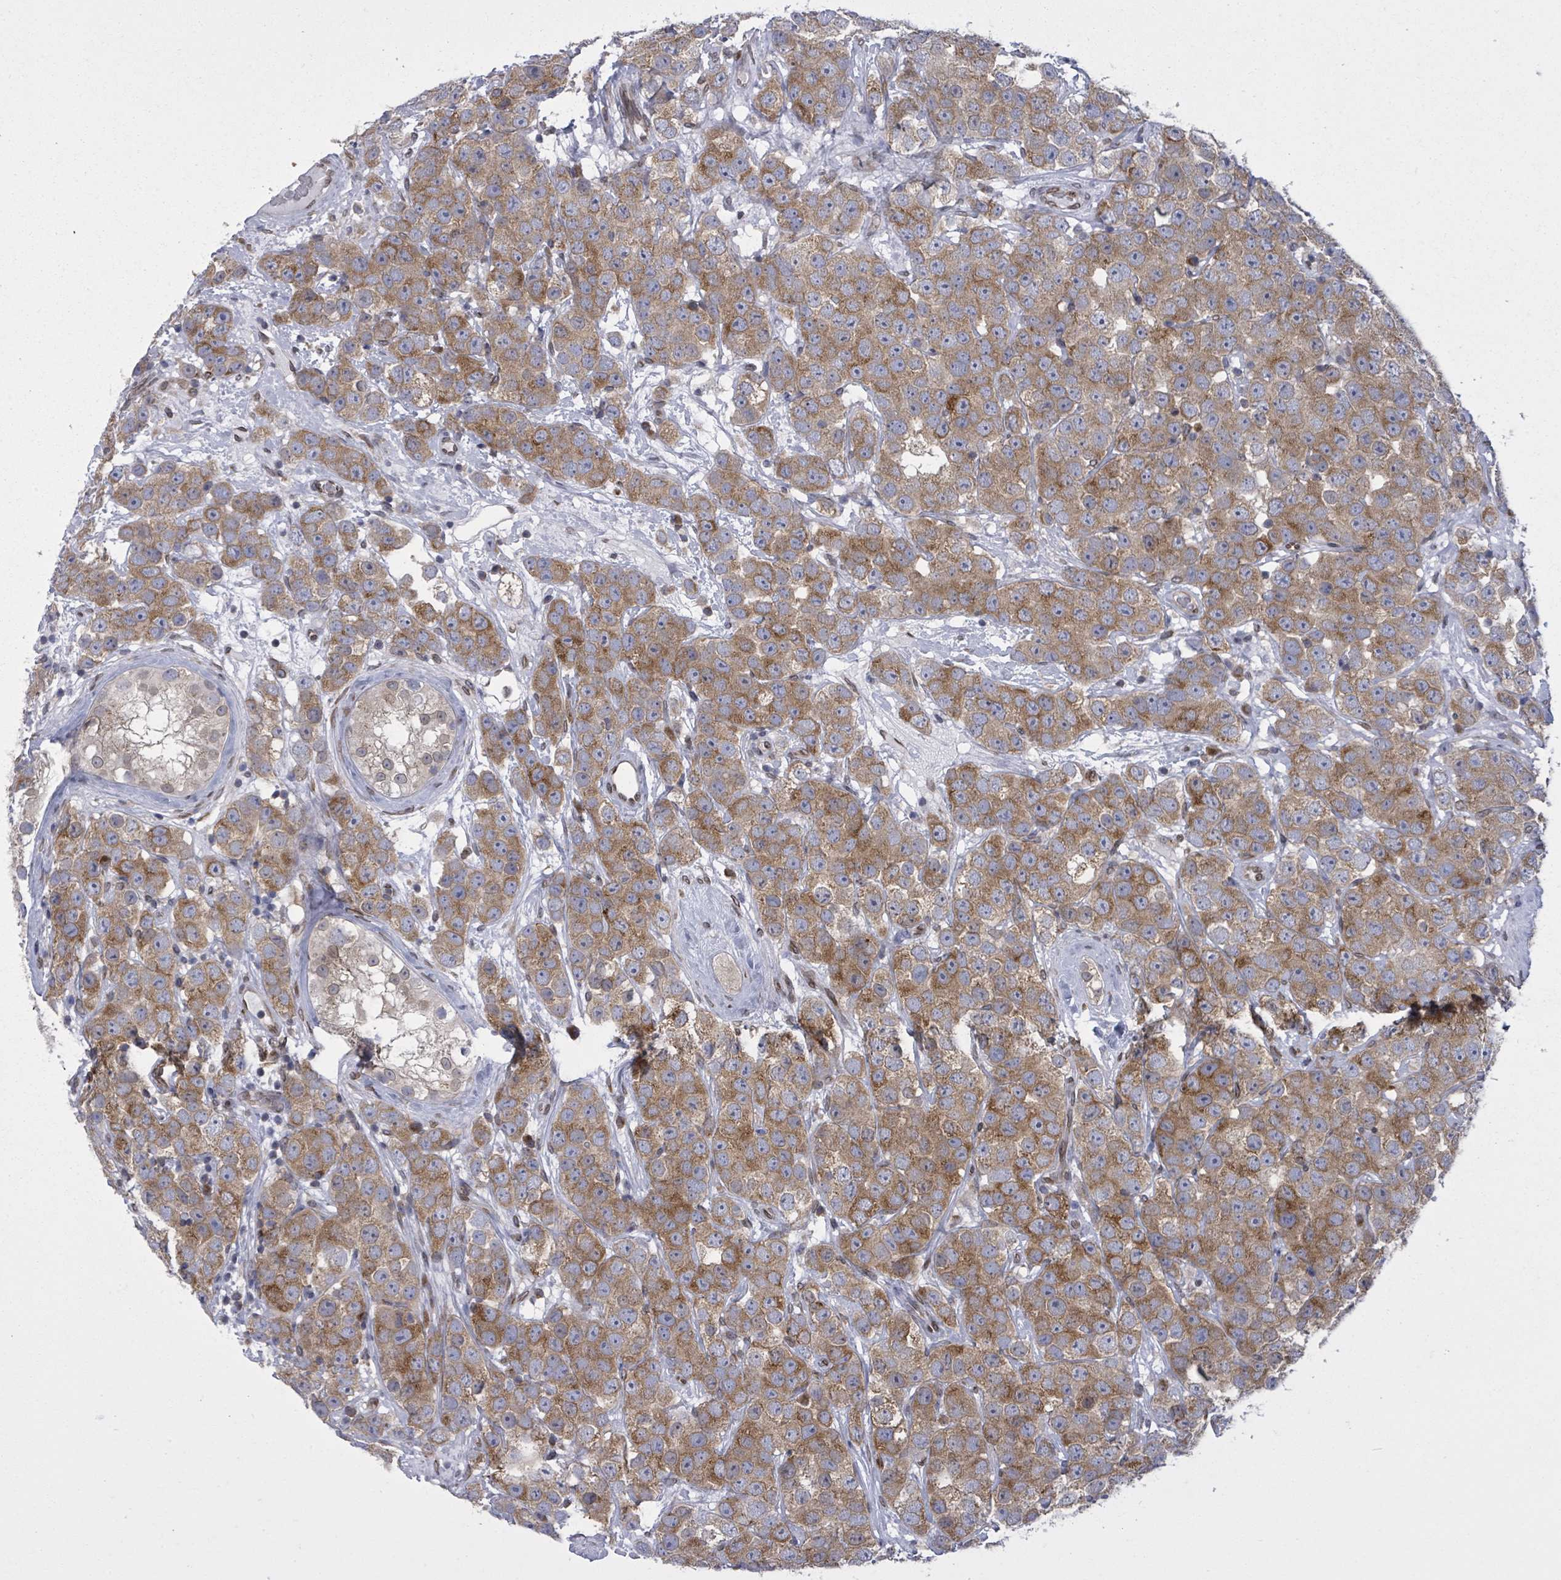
{"staining": {"intensity": "moderate", "quantity": ">75%", "location": "cytoplasmic/membranous"}, "tissue": "testis cancer", "cell_type": "Tumor cells", "image_type": "cancer", "snomed": [{"axis": "morphology", "description": "Seminoma, NOS"}, {"axis": "topography", "description": "Testis"}], "caption": "A high-resolution histopathology image shows immunohistochemistry (IHC) staining of testis seminoma, which exhibits moderate cytoplasmic/membranous positivity in about >75% of tumor cells.", "gene": "ARFGAP1", "patient": {"sex": "male", "age": 28}}